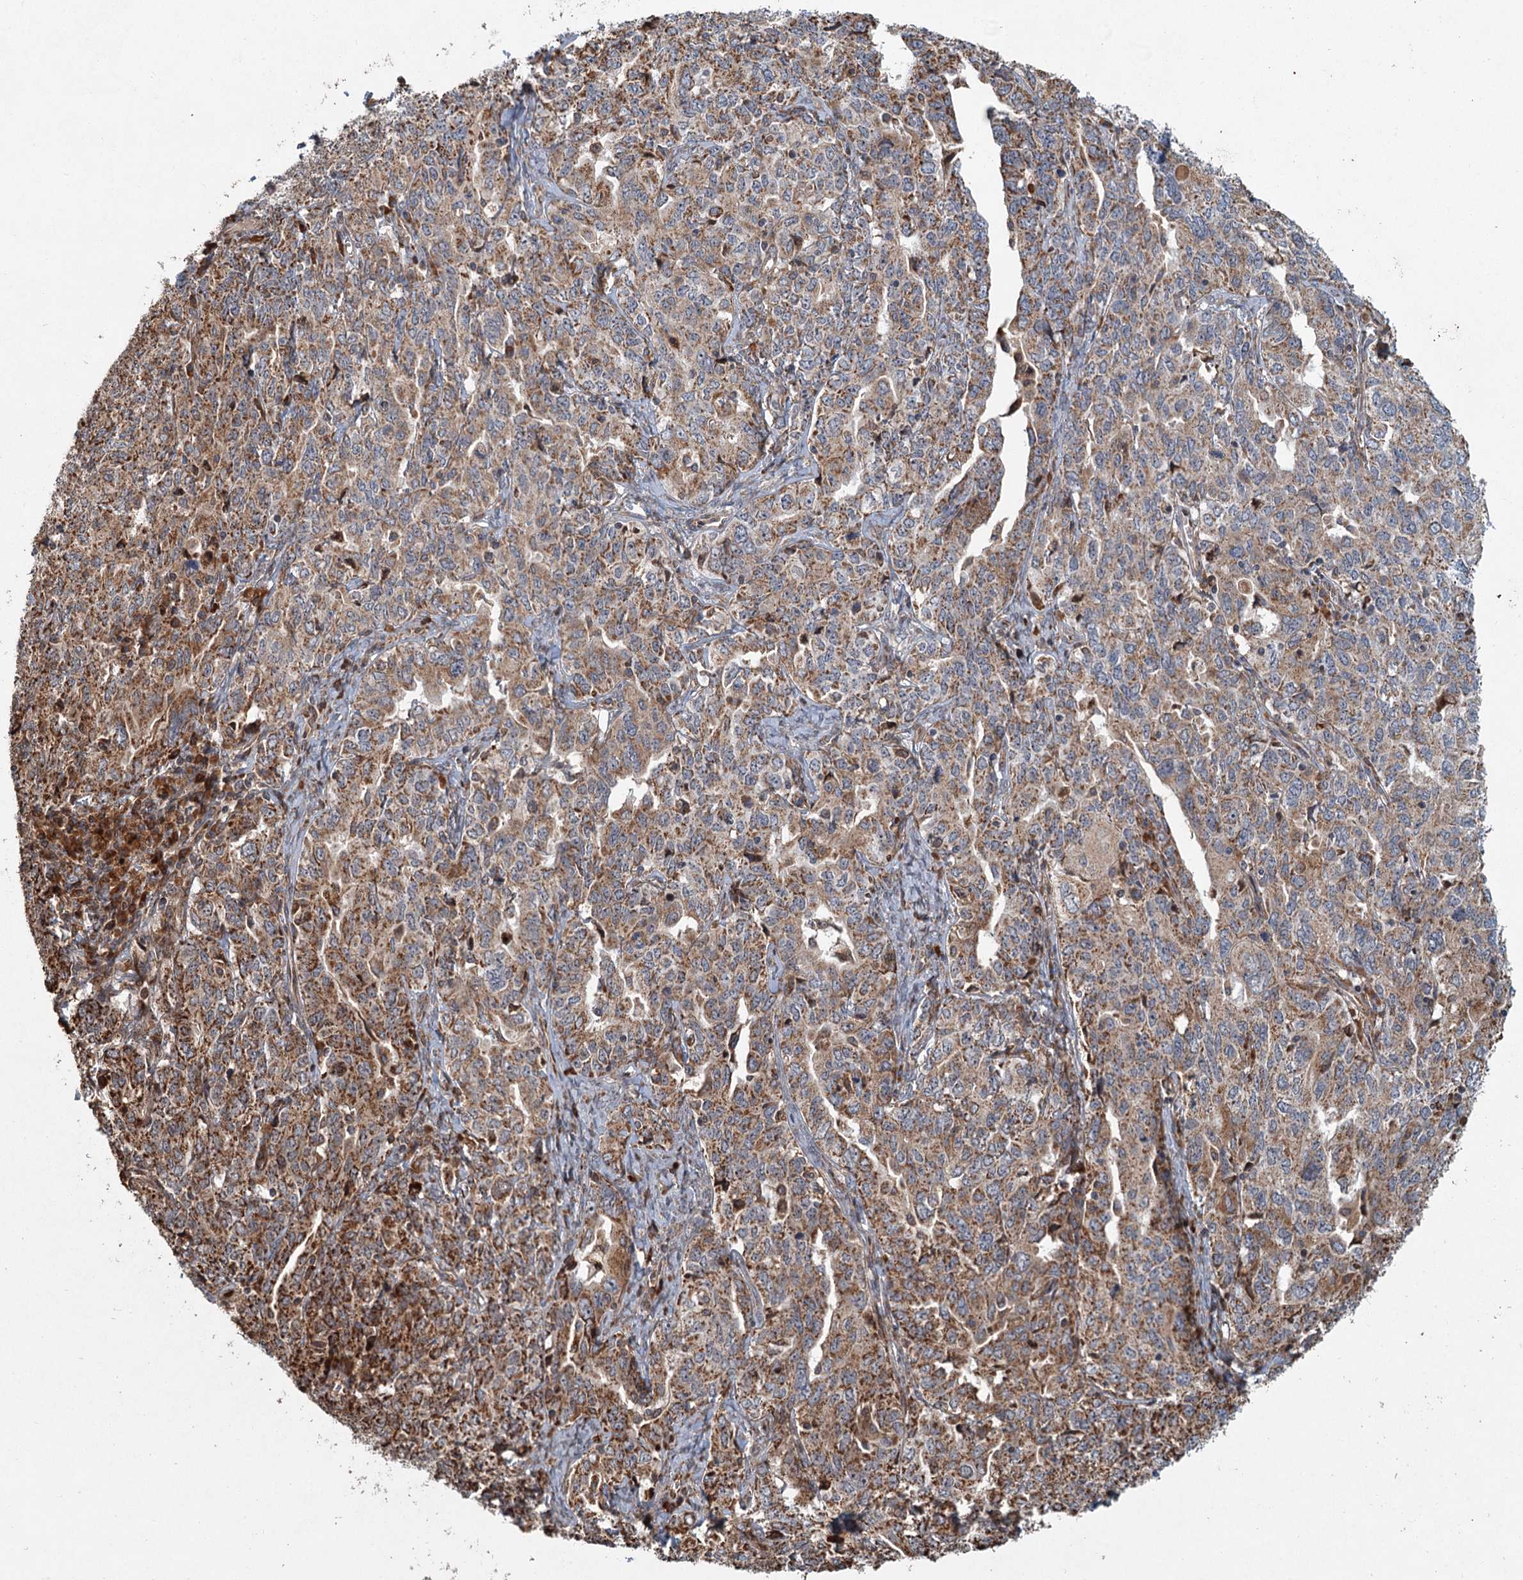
{"staining": {"intensity": "moderate", "quantity": ">75%", "location": "cytoplasmic/membranous"}, "tissue": "ovarian cancer", "cell_type": "Tumor cells", "image_type": "cancer", "snomed": [{"axis": "morphology", "description": "Carcinoma, endometroid"}, {"axis": "topography", "description": "Ovary"}], "caption": "Ovarian endometroid carcinoma stained with DAB immunohistochemistry exhibits medium levels of moderate cytoplasmic/membranous staining in approximately >75% of tumor cells. (DAB IHC, brown staining for protein, blue staining for nuclei).", "gene": "SRPX2", "patient": {"sex": "female", "age": 62}}